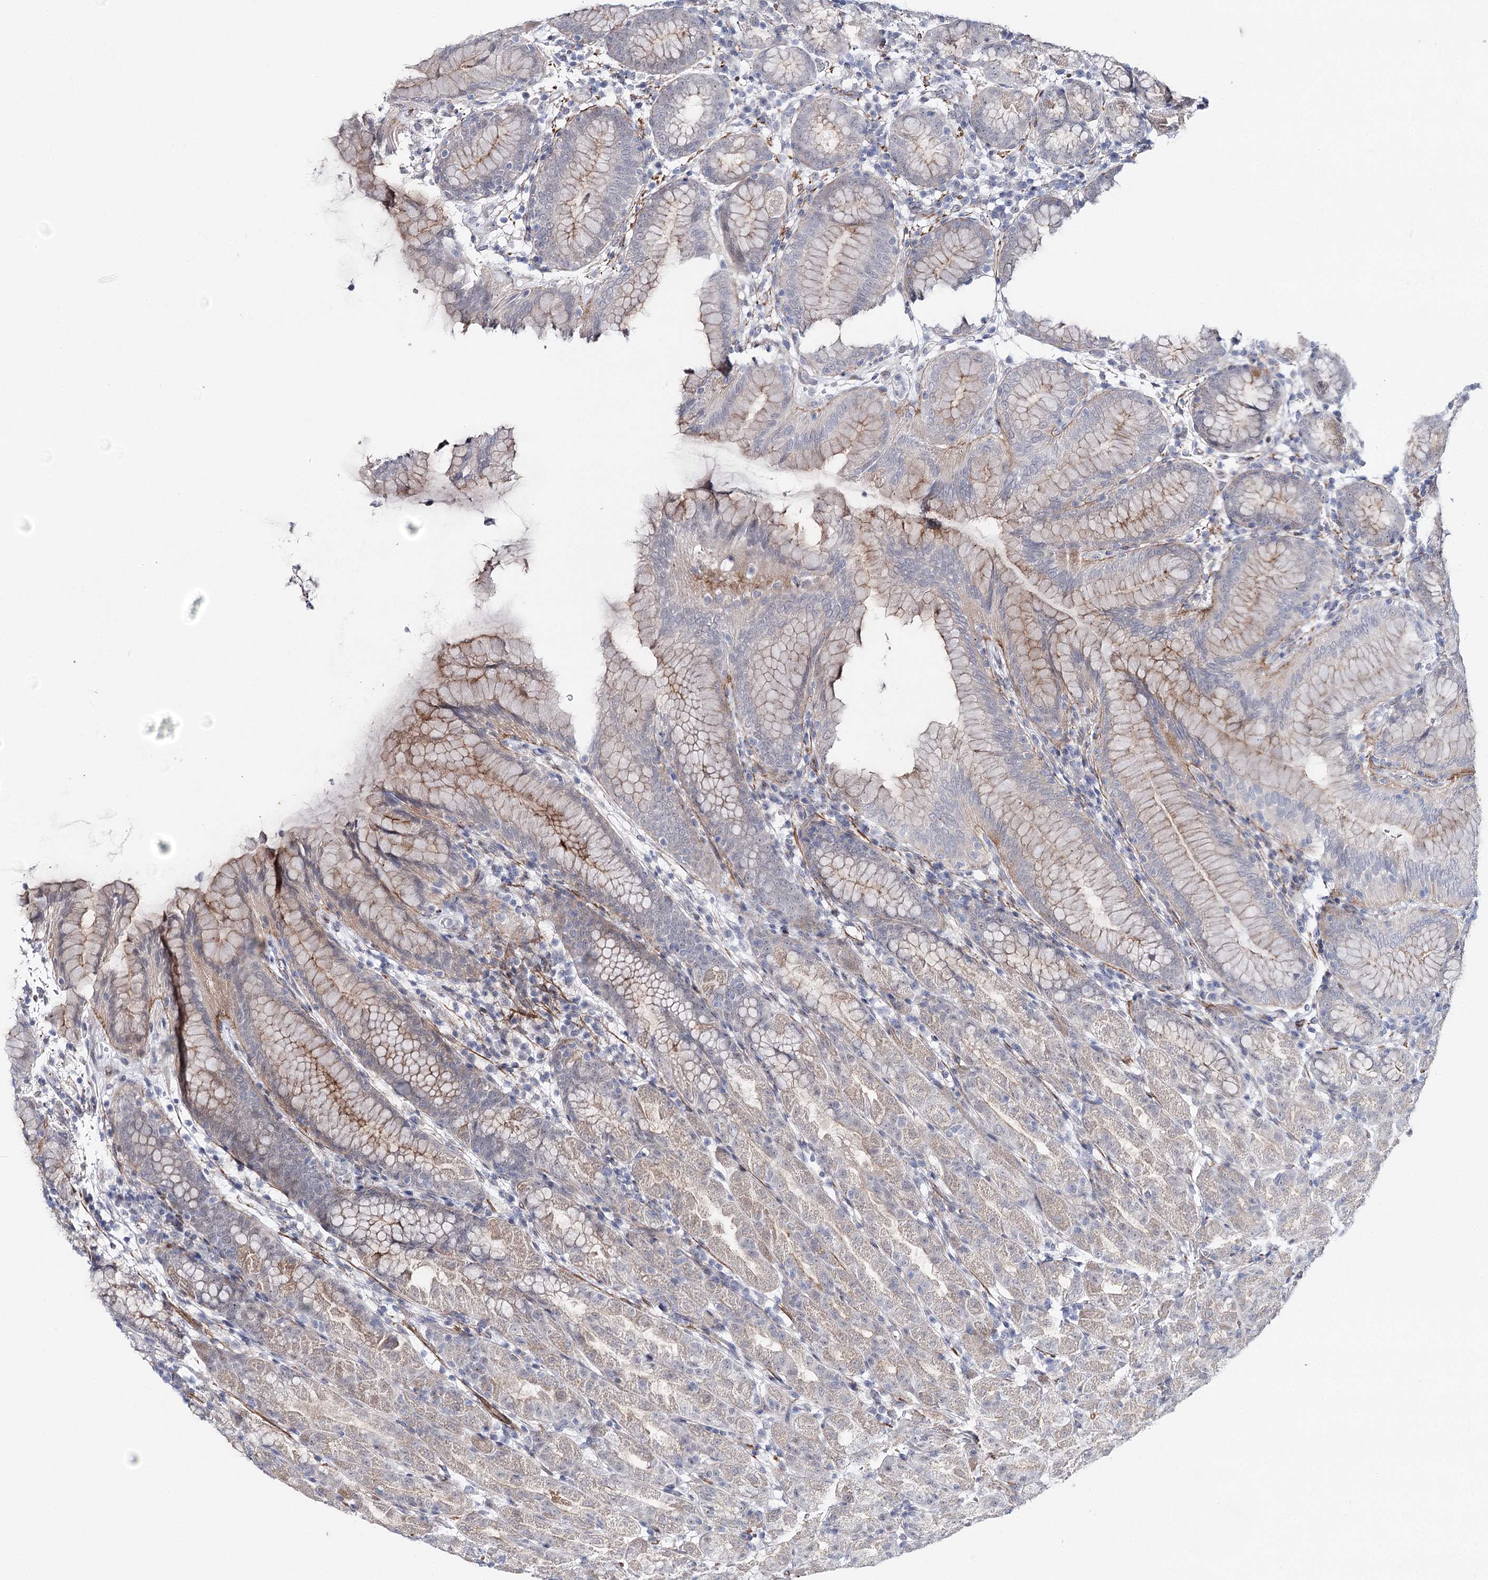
{"staining": {"intensity": "moderate", "quantity": "<25%", "location": "cytoplasmic/membranous"}, "tissue": "stomach", "cell_type": "Glandular cells", "image_type": "normal", "snomed": [{"axis": "morphology", "description": "Normal tissue, NOS"}, {"axis": "topography", "description": "Stomach"}], "caption": "Protein staining by immunohistochemistry (IHC) displays moderate cytoplasmic/membranous positivity in approximately <25% of glandular cells in benign stomach. (brown staining indicates protein expression, while blue staining denotes nuclei).", "gene": "AGXT2", "patient": {"sex": "female", "age": 79}}